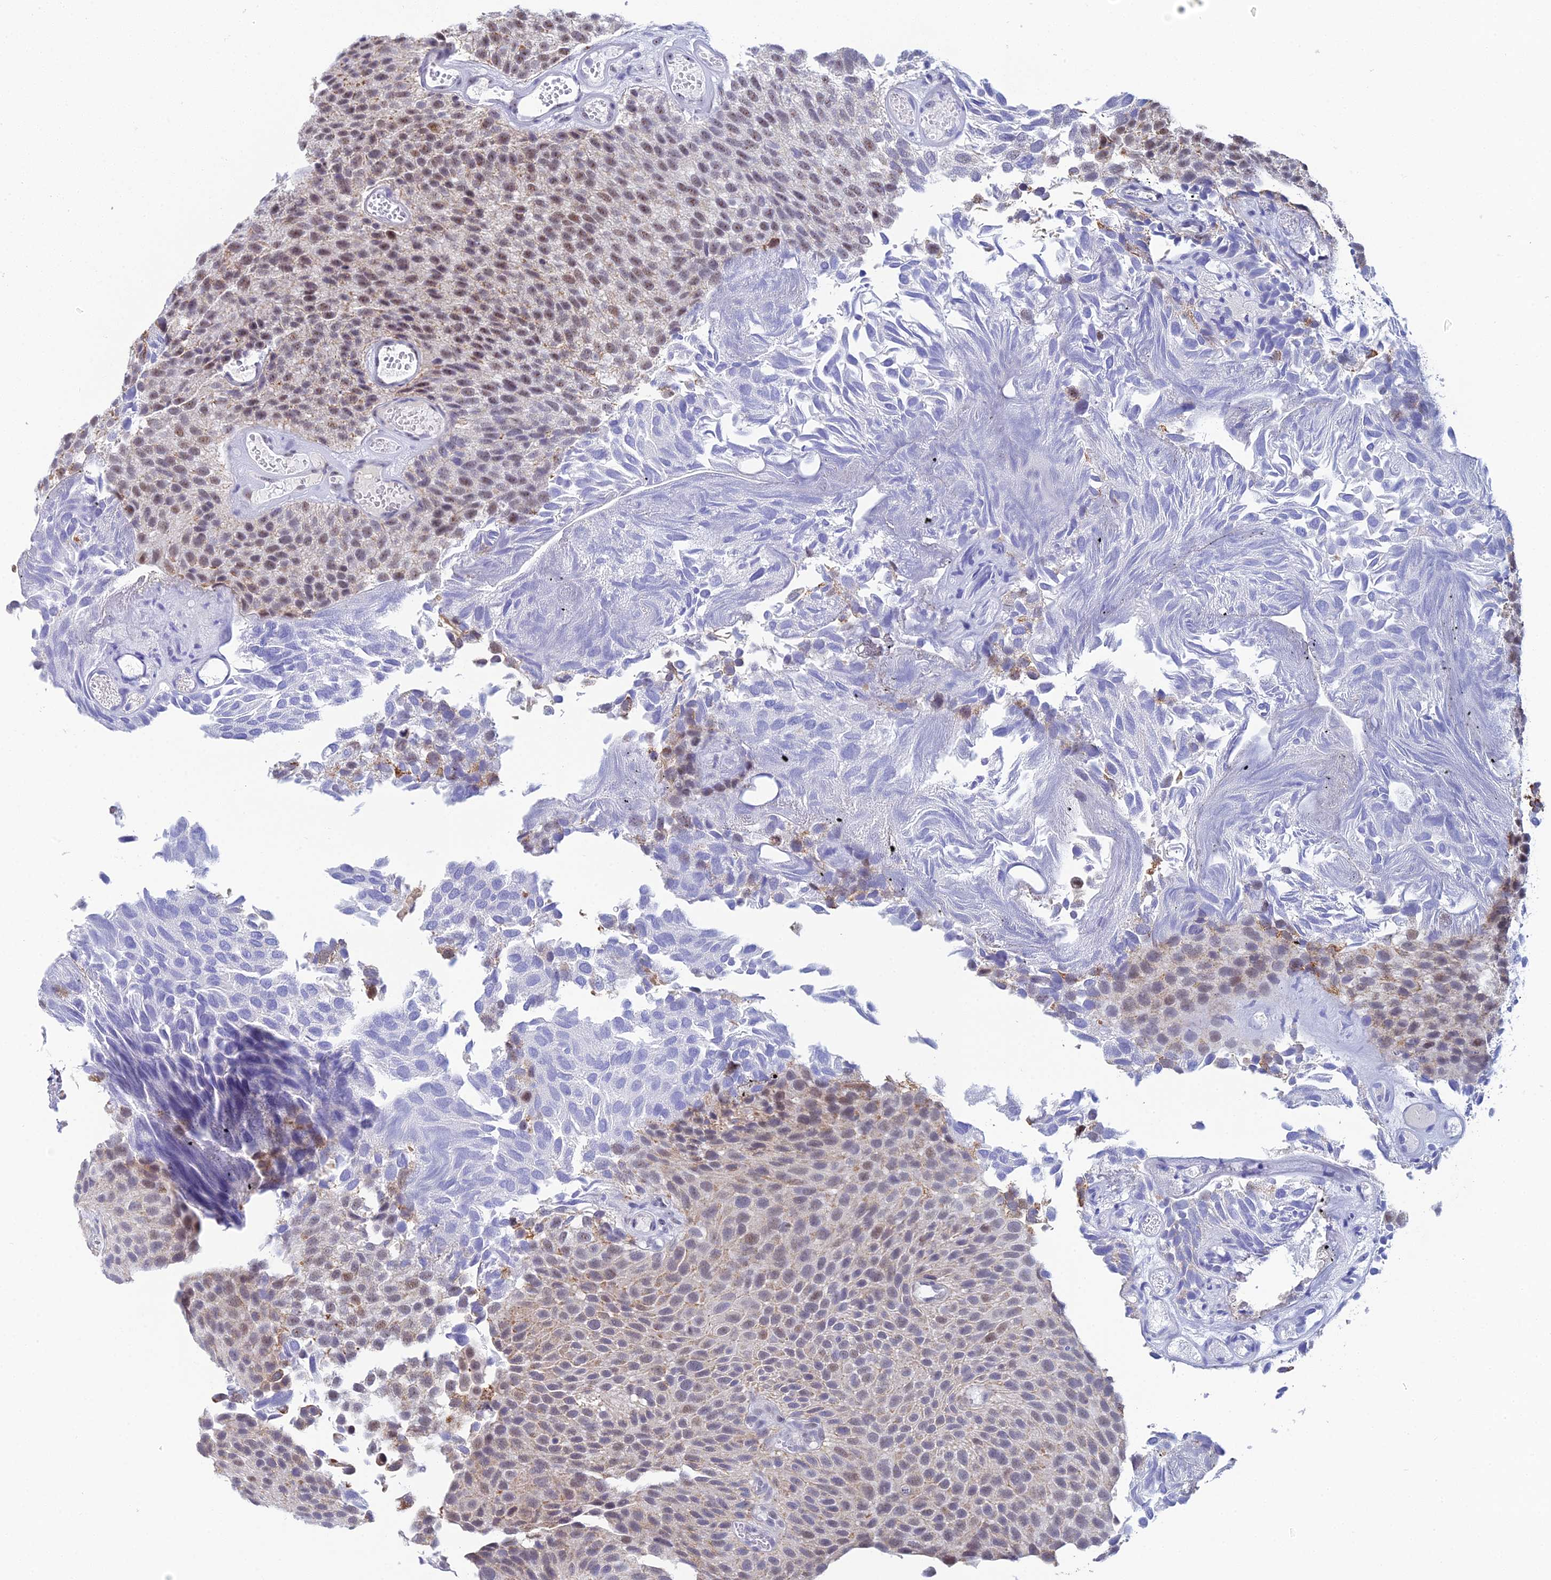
{"staining": {"intensity": "moderate", "quantity": "25%-75%", "location": "nuclear"}, "tissue": "urothelial cancer", "cell_type": "Tumor cells", "image_type": "cancer", "snomed": [{"axis": "morphology", "description": "Urothelial carcinoma, Low grade"}, {"axis": "topography", "description": "Urinary bladder"}], "caption": "Protein staining of urothelial carcinoma (low-grade) tissue demonstrates moderate nuclear expression in about 25%-75% of tumor cells. (brown staining indicates protein expression, while blue staining denotes nuclei).", "gene": "PLPP4", "patient": {"sex": "male", "age": 89}}